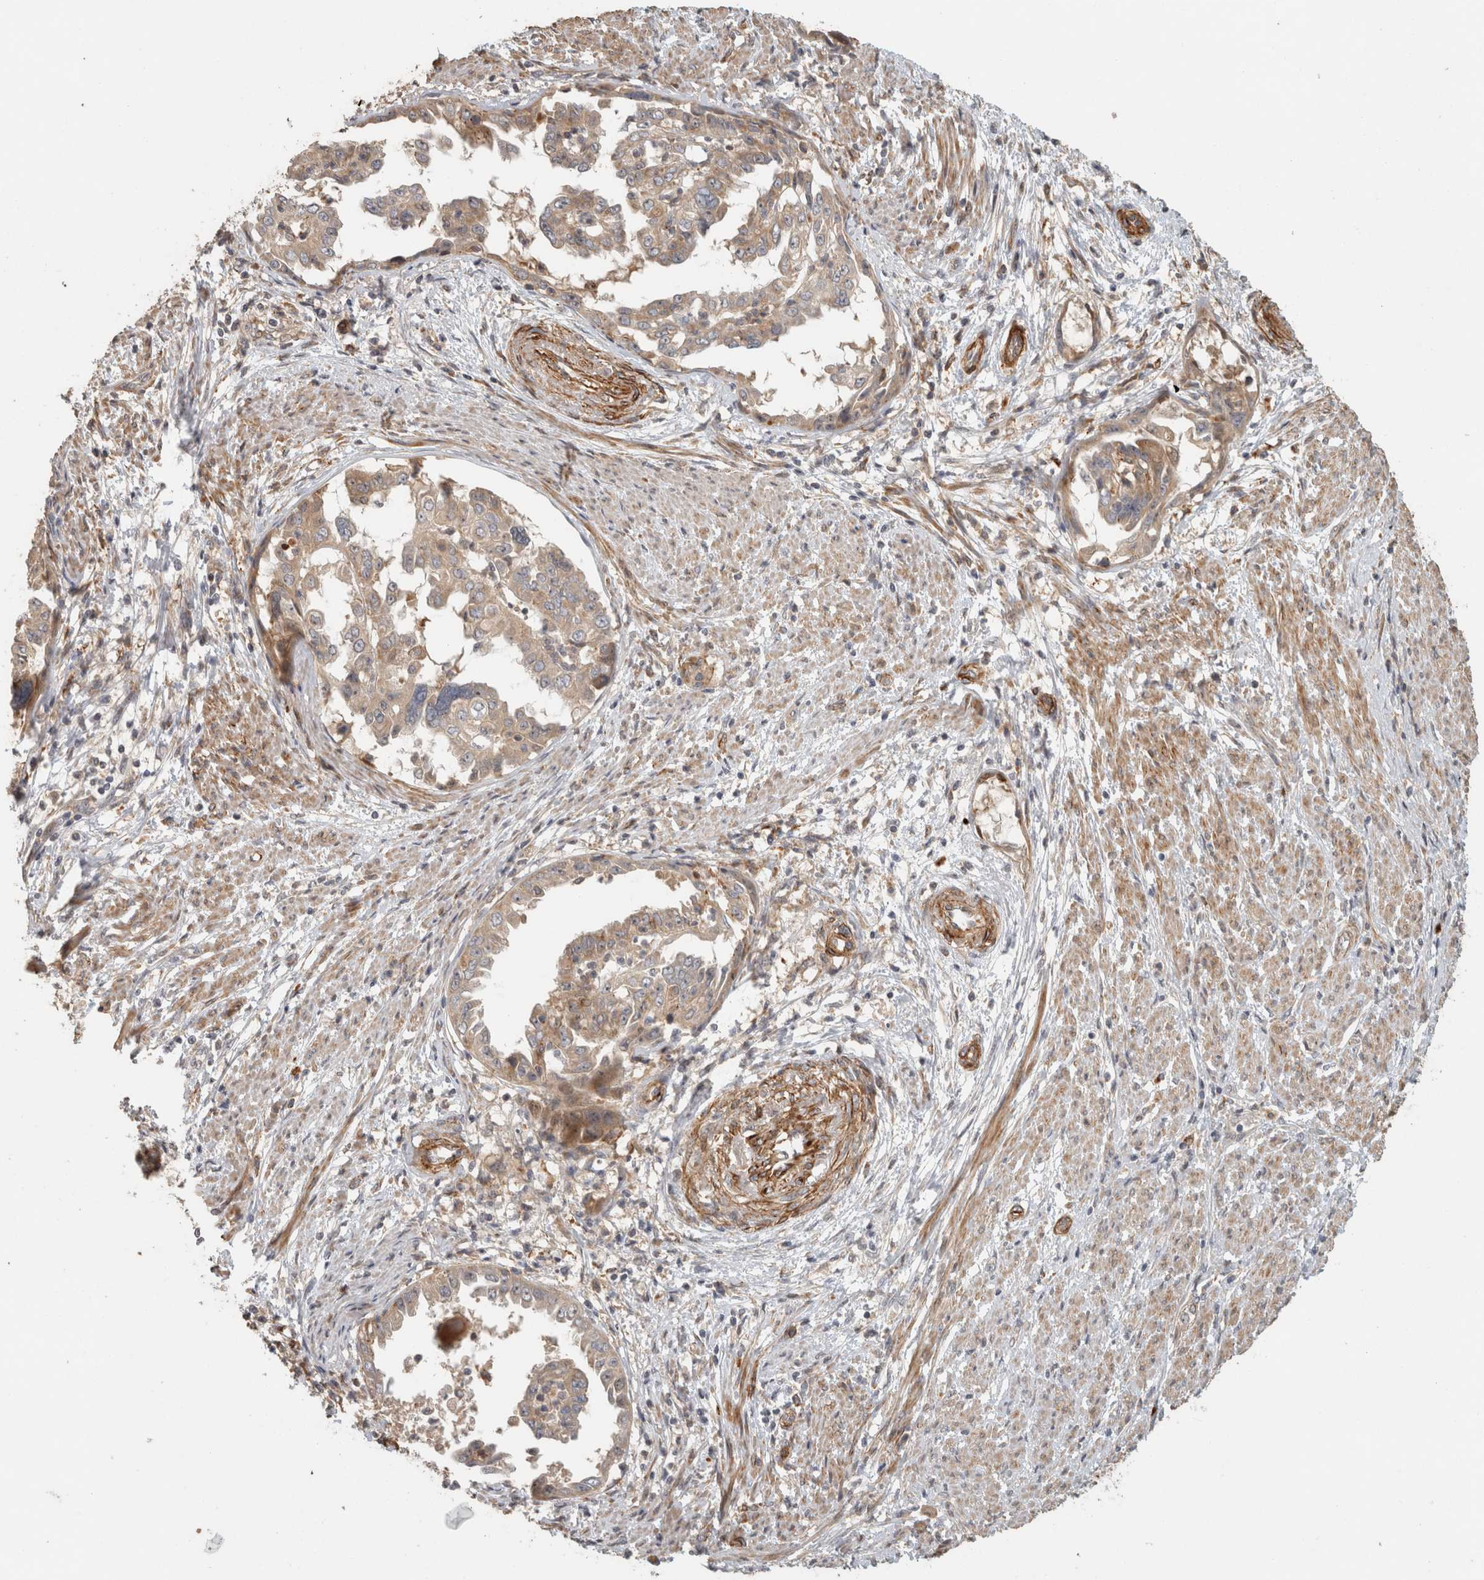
{"staining": {"intensity": "moderate", "quantity": ">75%", "location": "cytoplasmic/membranous"}, "tissue": "endometrial cancer", "cell_type": "Tumor cells", "image_type": "cancer", "snomed": [{"axis": "morphology", "description": "Adenocarcinoma, NOS"}, {"axis": "topography", "description": "Endometrium"}], "caption": "Adenocarcinoma (endometrial) stained with a protein marker shows moderate staining in tumor cells.", "gene": "SIPA1L2", "patient": {"sex": "female", "age": 85}}